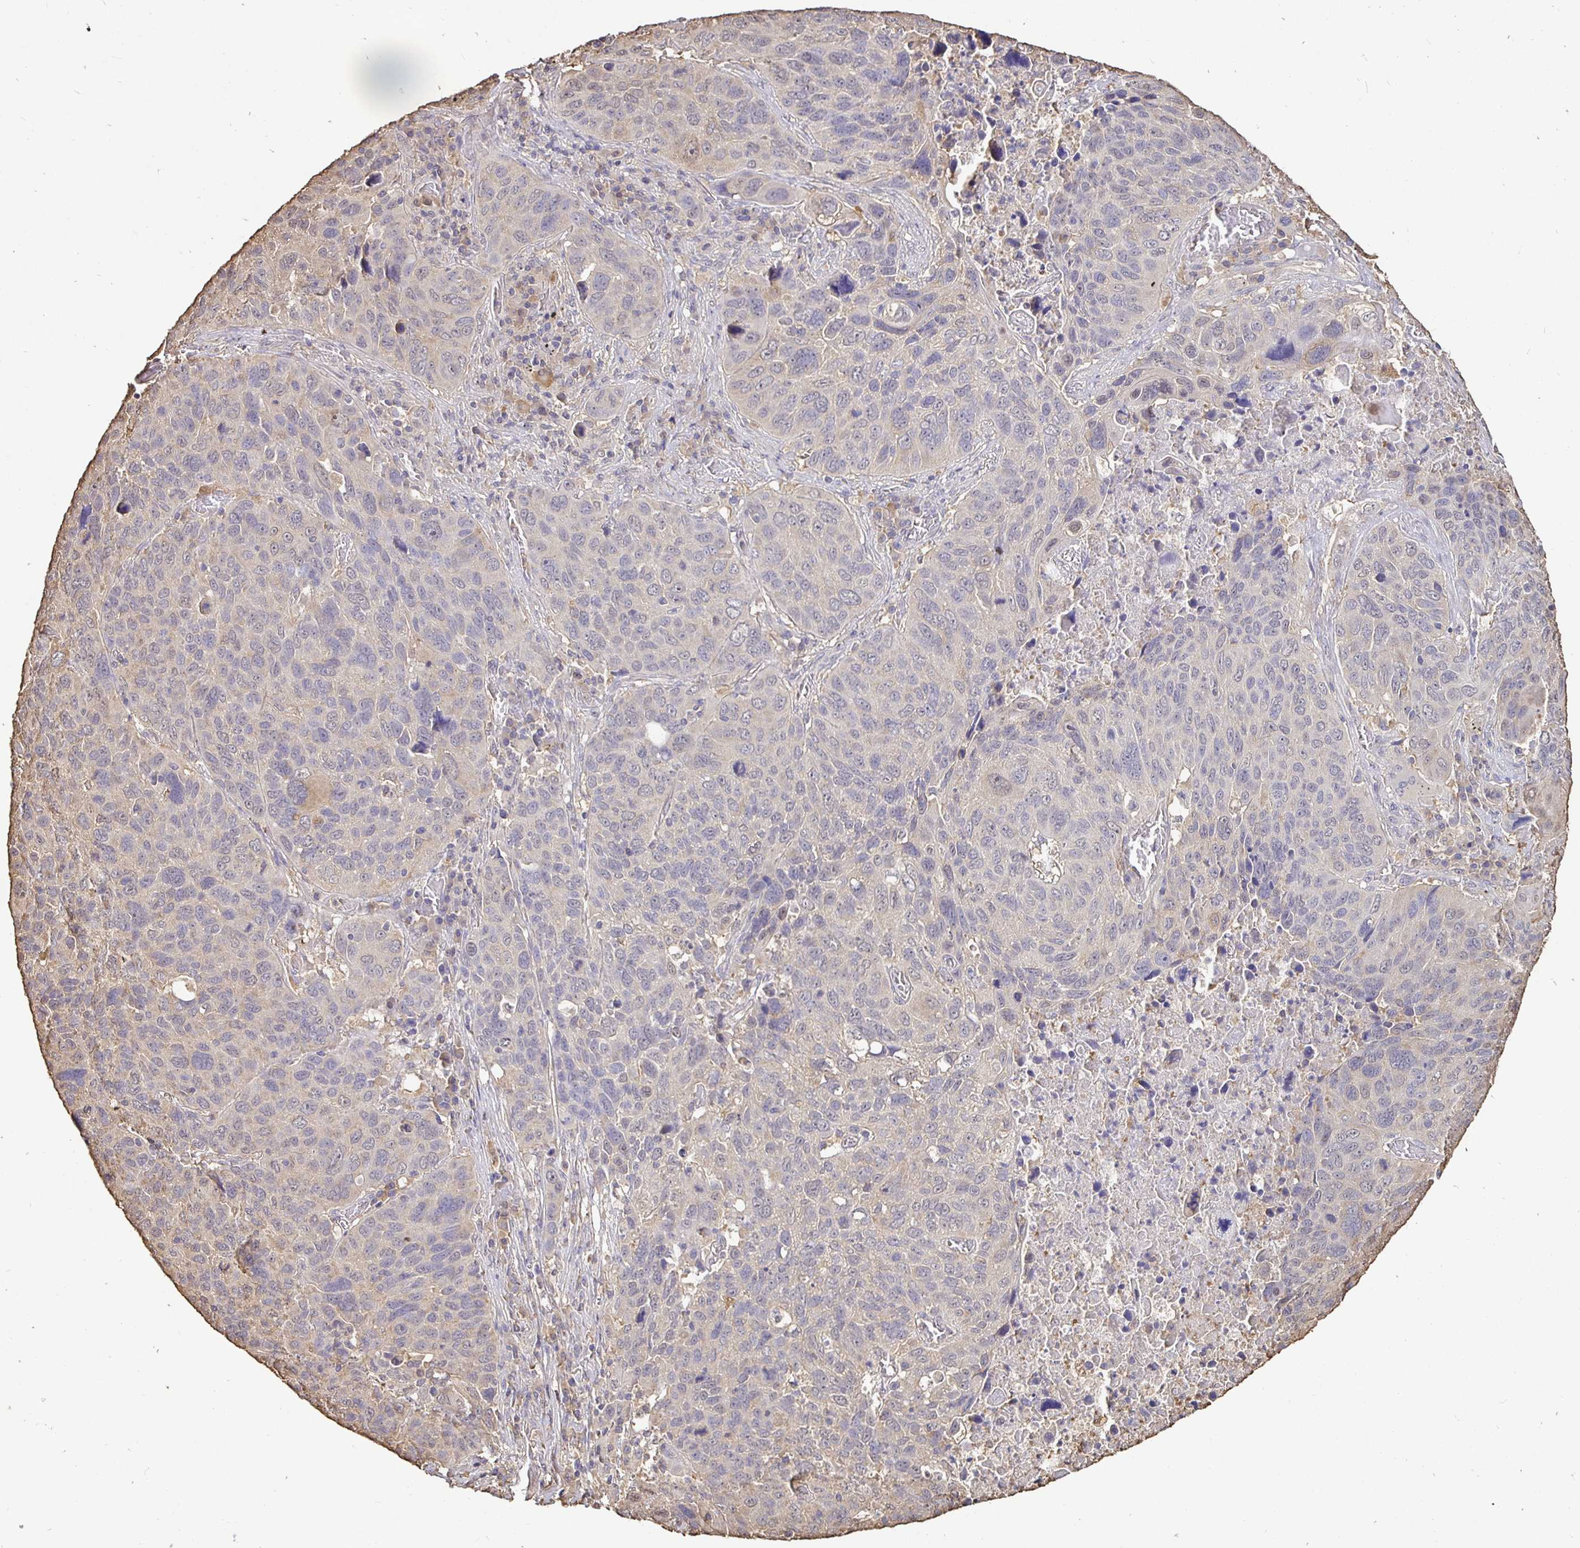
{"staining": {"intensity": "weak", "quantity": "<25%", "location": "cytoplasmic/membranous"}, "tissue": "lung cancer", "cell_type": "Tumor cells", "image_type": "cancer", "snomed": [{"axis": "morphology", "description": "Squamous cell carcinoma, NOS"}, {"axis": "topography", "description": "Lung"}], "caption": "Lung cancer stained for a protein using immunohistochemistry (IHC) reveals no positivity tumor cells.", "gene": "MAPK8IP3", "patient": {"sex": "male", "age": 68}}